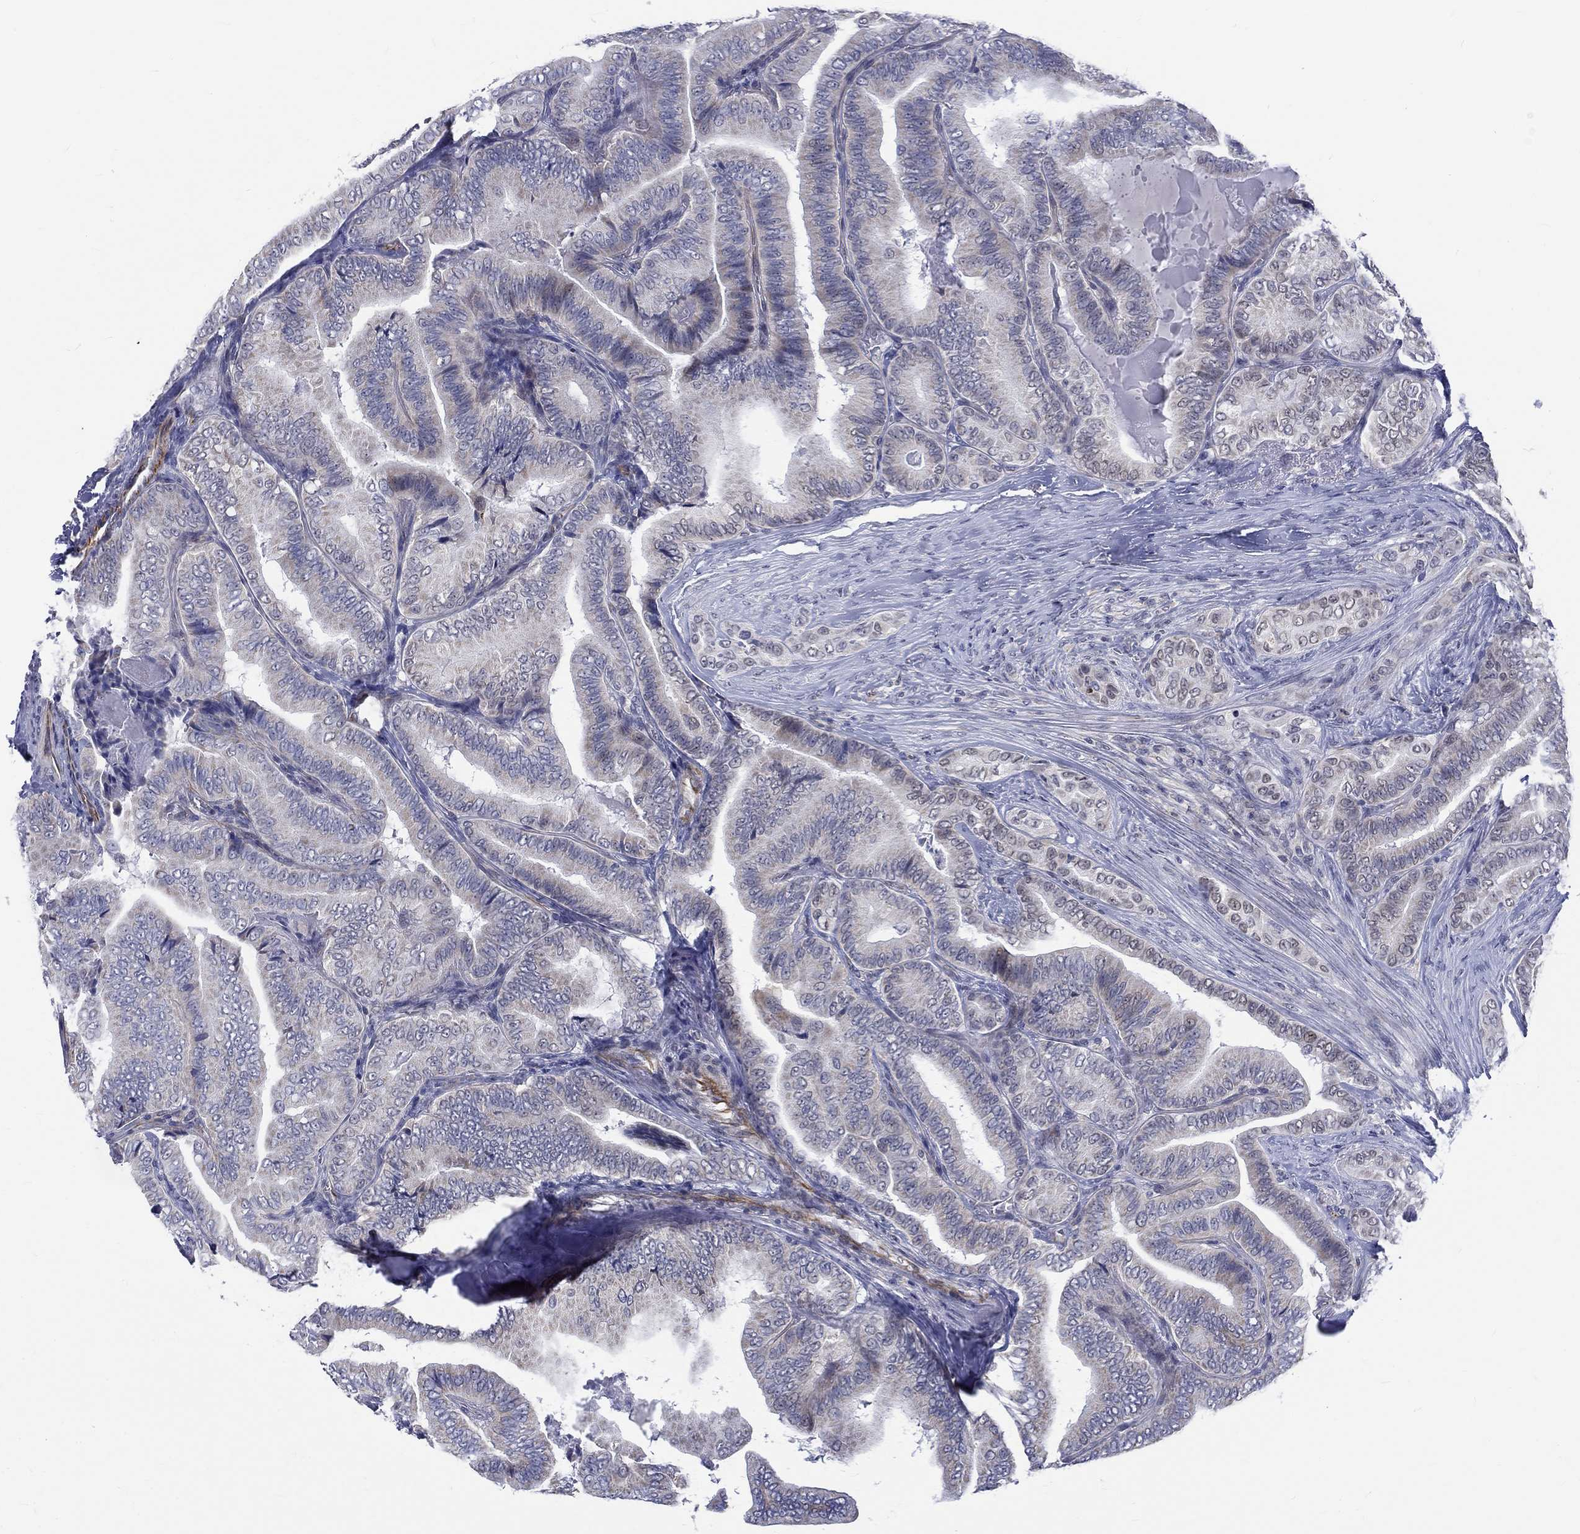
{"staining": {"intensity": "negative", "quantity": "none", "location": "none"}, "tissue": "thyroid cancer", "cell_type": "Tumor cells", "image_type": "cancer", "snomed": [{"axis": "morphology", "description": "Papillary adenocarcinoma, NOS"}, {"axis": "topography", "description": "Thyroid gland"}], "caption": "Histopathology image shows no significant protein positivity in tumor cells of thyroid papillary adenocarcinoma. (DAB (3,3'-diaminobenzidine) IHC, high magnification).", "gene": "ST6GALNAC1", "patient": {"sex": "male", "age": 61}}